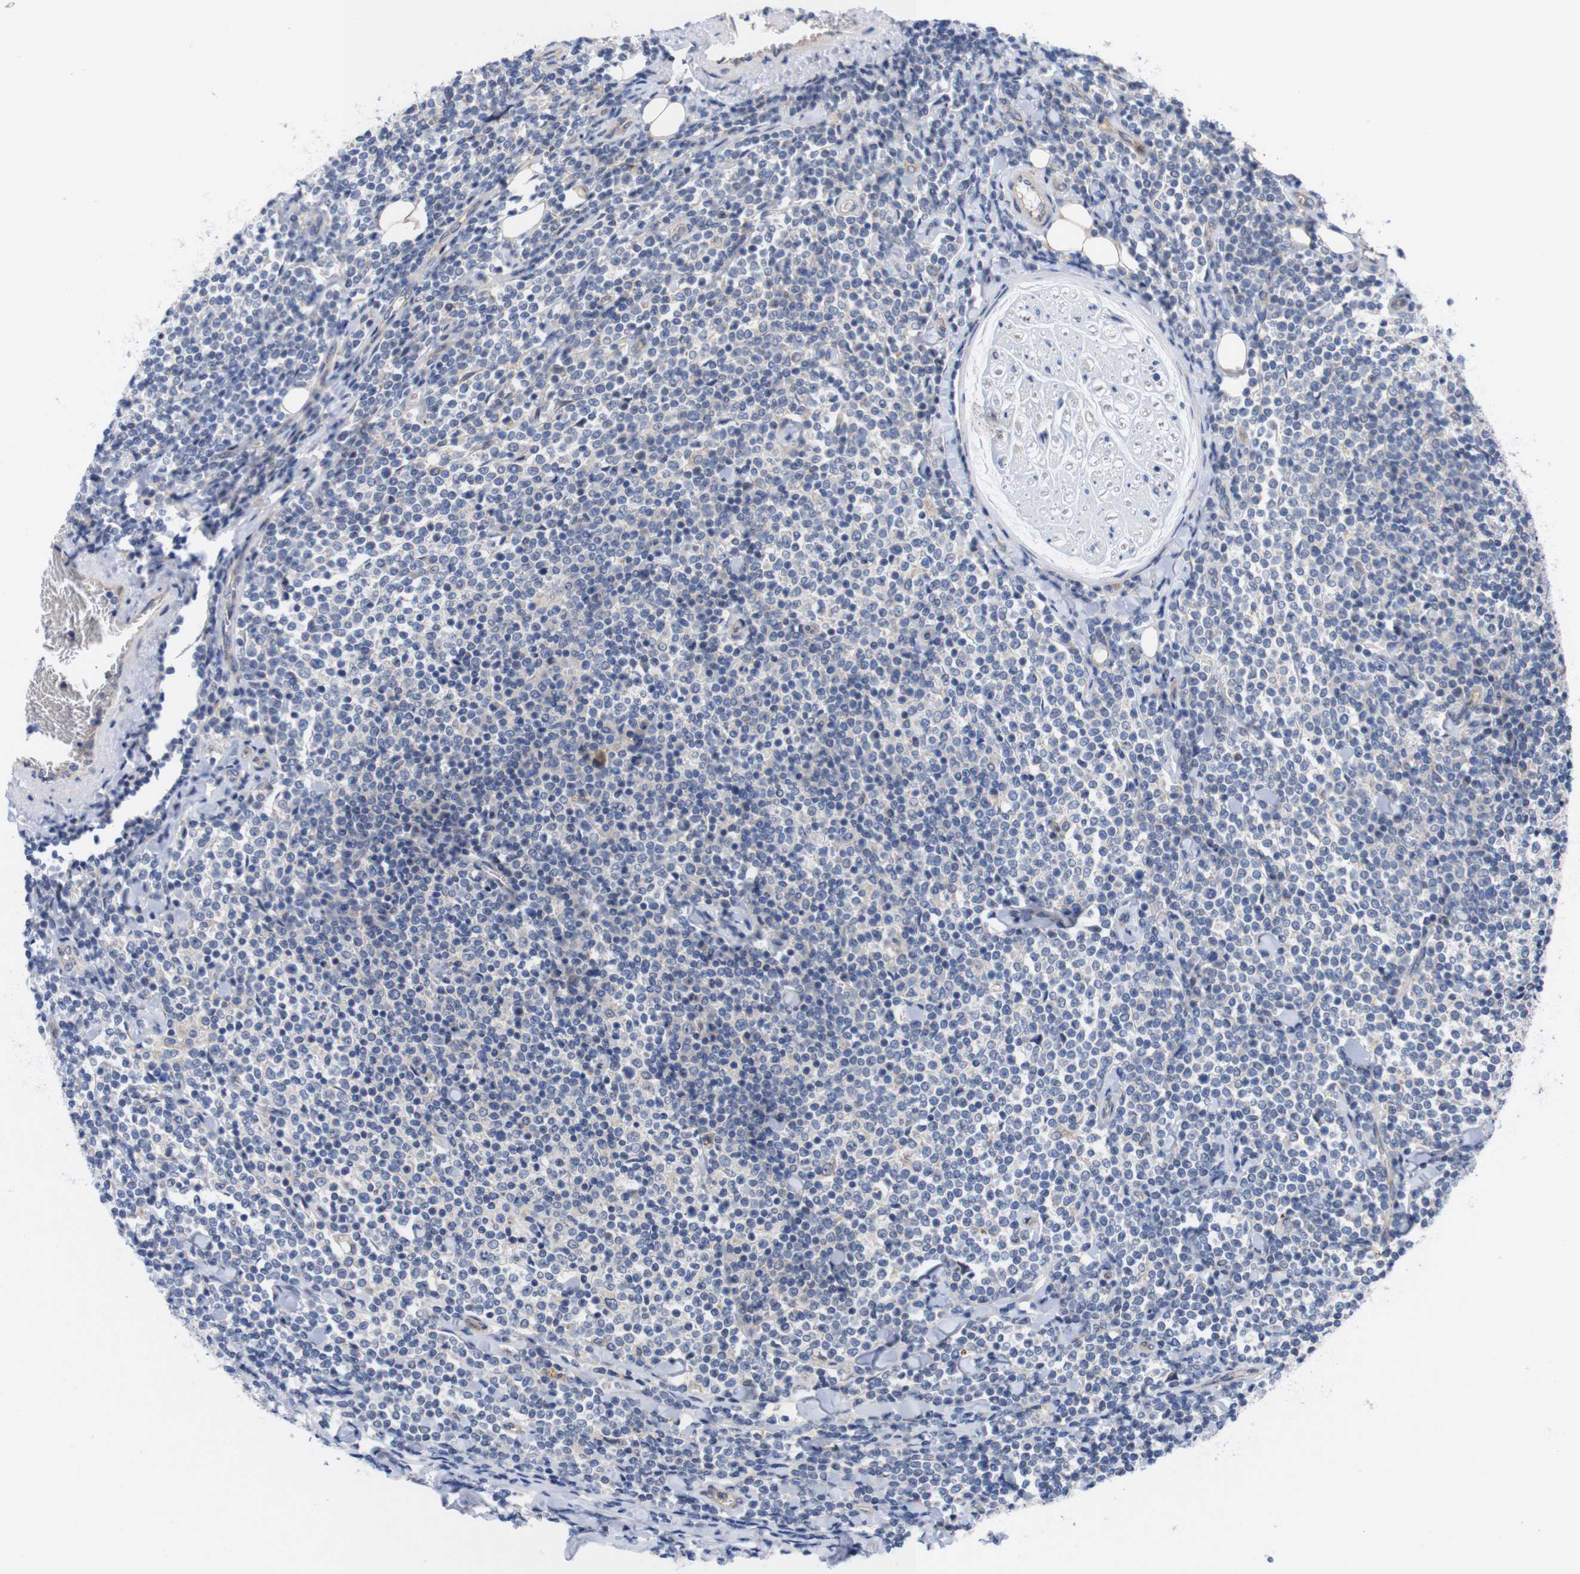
{"staining": {"intensity": "negative", "quantity": "none", "location": "none"}, "tissue": "lymphoma", "cell_type": "Tumor cells", "image_type": "cancer", "snomed": [{"axis": "morphology", "description": "Malignant lymphoma, non-Hodgkin's type, Low grade"}, {"axis": "topography", "description": "Soft tissue"}], "caption": "High magnification brightfield microscopy of lymphoma stained with DAB (brown) and counterstained with hematoxylin (blue): tumor cells show no significant positivity. Nuclei are stained in blue.", "gene": "USH1C", "patient": {"sex": "male", "age": 92}}